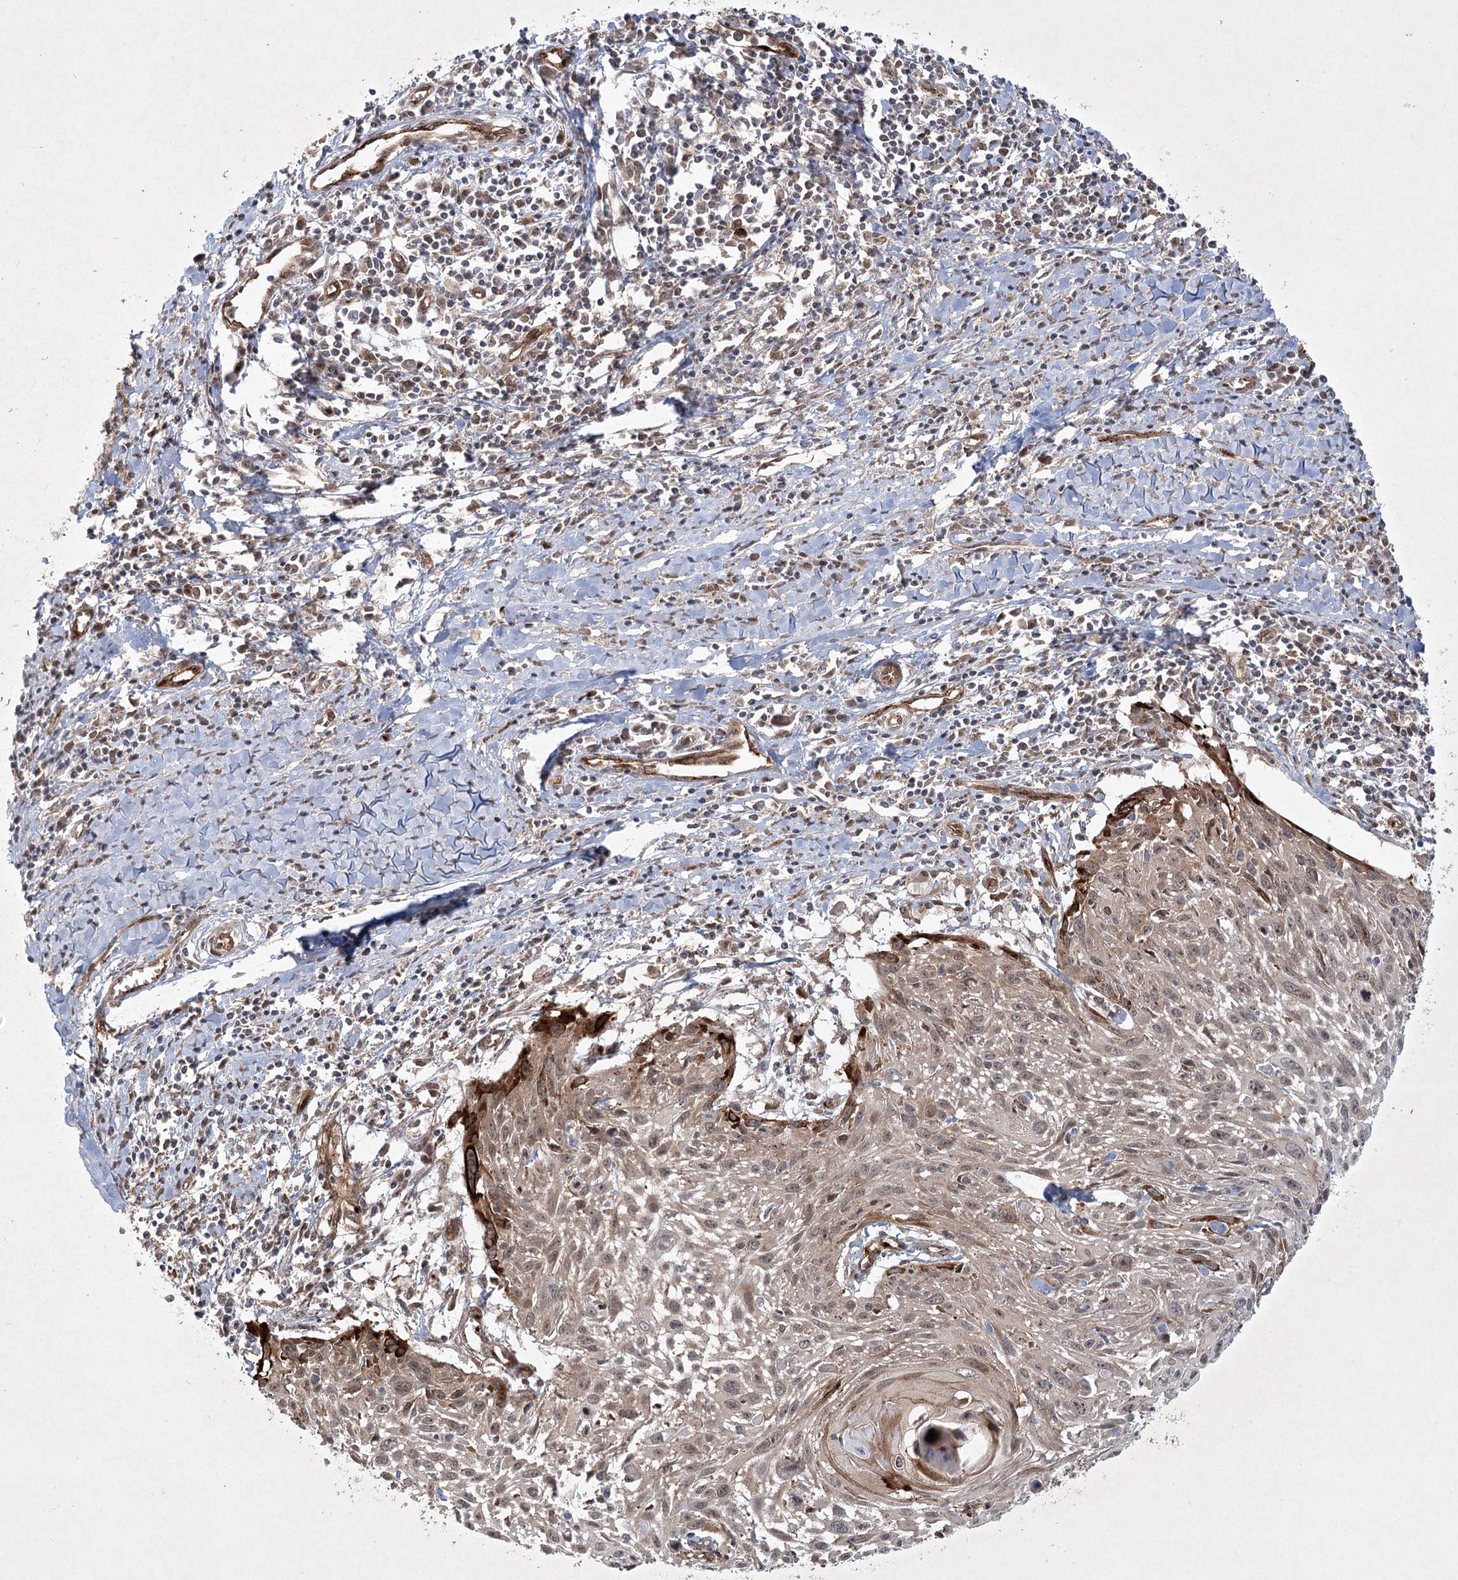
{"staining": {"intensity": "weak", "quantity": "25%-75%", "location": "cytoplasmic/membranous"}, "tissue": "cervical cancer", "cell_type": "Tumor cells", "image_type": "cancer", "snomed": [{"axis": "morphology", "description": "Squamous cell carcinoma, NOS"}, {"axis": "topography", "description": "Cervix"}], "caption": "This is a histology image of immunohistochemistry staining of cervical squamous cell carcinoma, which shows weak staining in the cytoplasmic/membranous of tumor cells.", "gene": "ARHGAP31", "patient": {"sex": "female", "age": 51}}